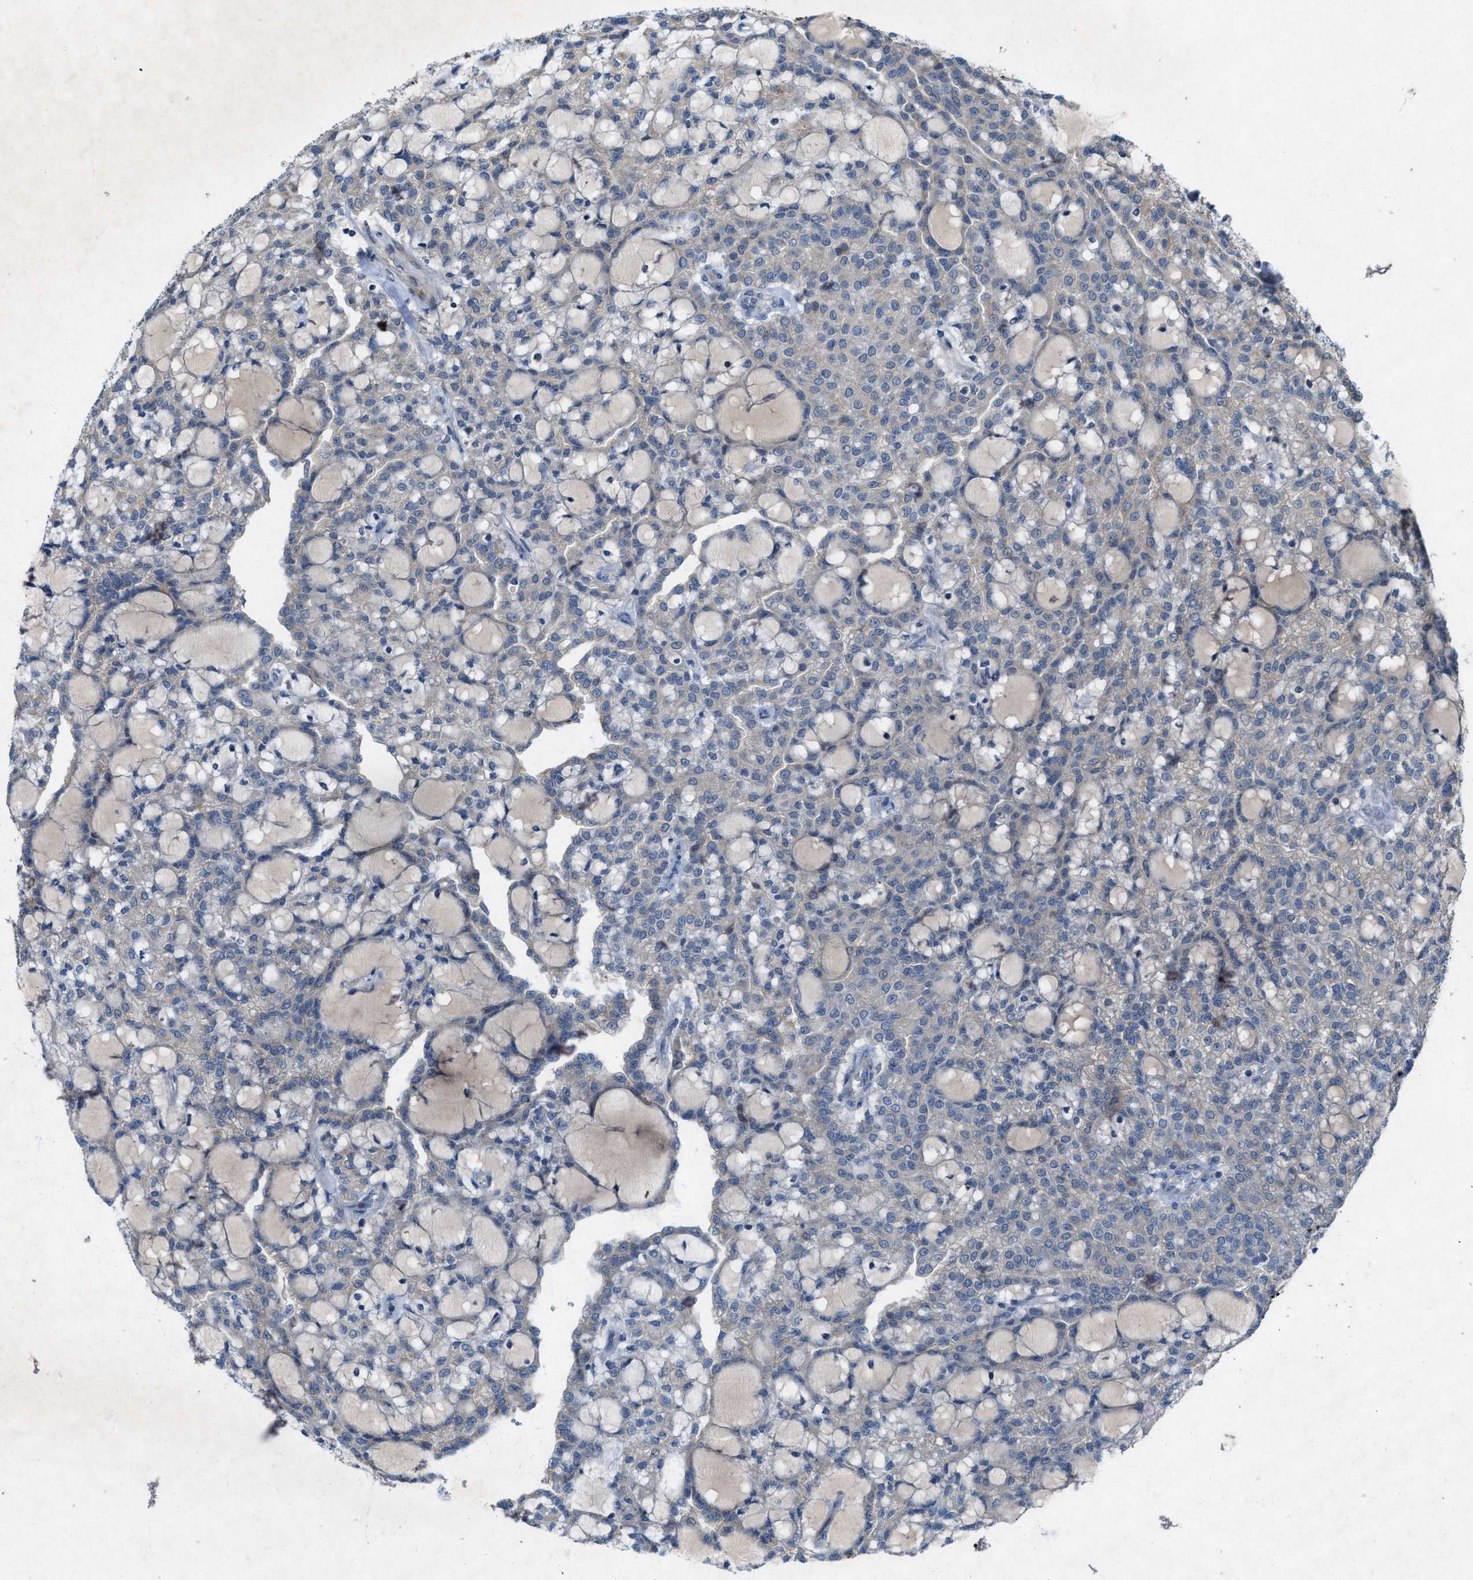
{"staining": {"intensity": "negative", "quantity": "none", "location": "none"}, "tissue": "renal cancer", "cell_type": "Tumor cells", "image_type": "cancer", "snomed": [{"axis": "morphology", "description": "Adenocarcinoma, NOS"}, {"axis": "topography", "description": "Kidney"}], "caption": "Renal cancer was stained to show a protein in brown. There is no significant expression in tumor cells.", "gene": "URGCP", "patient": {"sex": "male", "age": 63}}